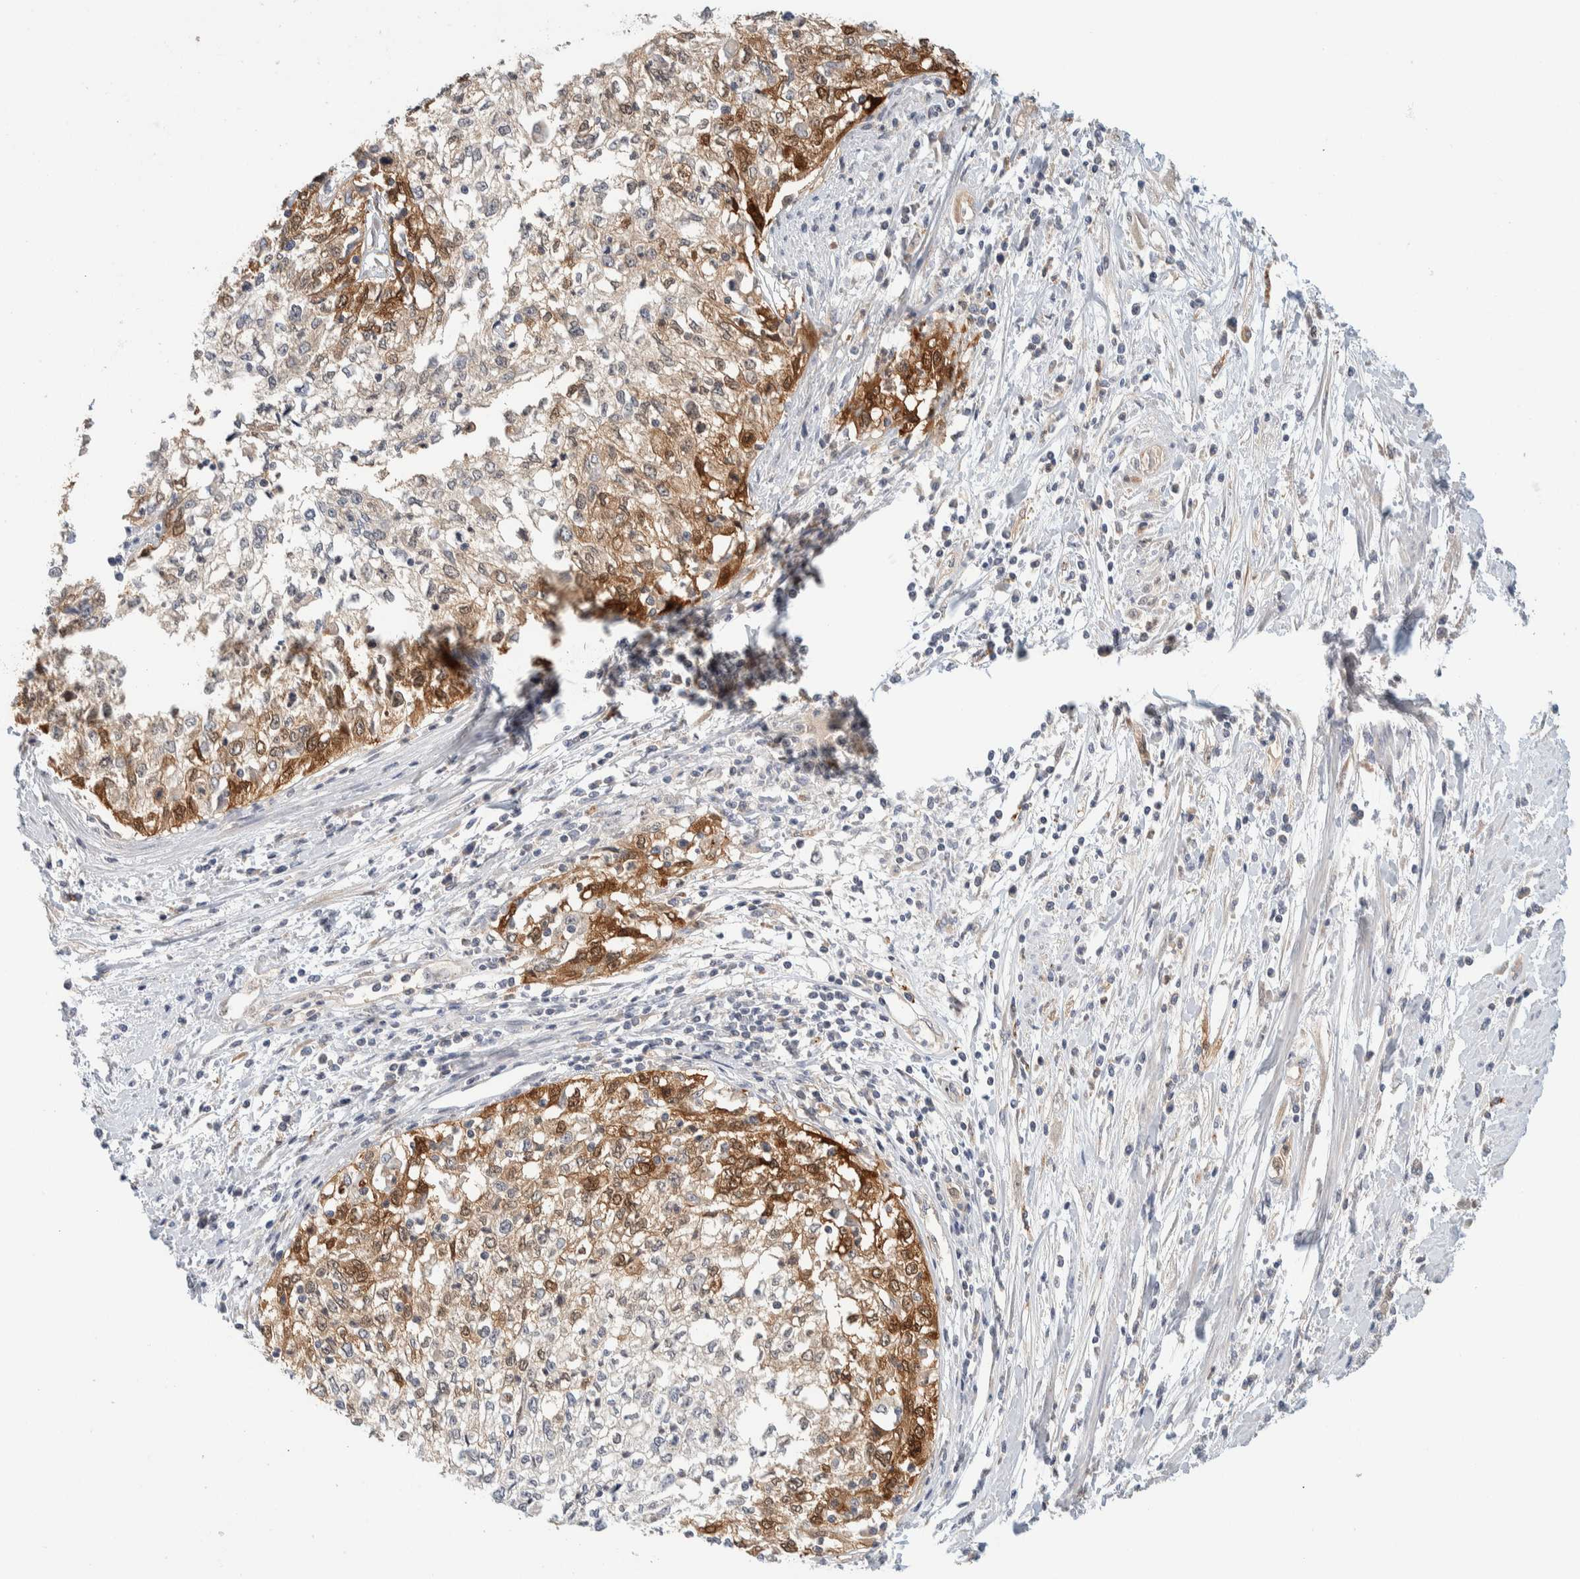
{"staining": {"intensity": "moderate", "quantity": "<25%", "location": "cytoplasmic/membranous"}, "tissue": "cervical cancer", "cell_type": "Tumor cells", "image_type": "cancer", "snomed": [{"axis": "morphology", "description": "Squamous cell carcinoma, NOS"}, {"axis": "topography", "description": "Cervix"}], "caption": "Immunohistochemistry image of neoplastic tissue: human cervical cancer (squamous cell carcinoma) stained using IHC demonstrates low levels of moderate protein expression localized specifically in the cytoplasmic/membranous of tumor cells, appearing as a cytoplasmic/membranous brown color.", "gene": "GCLM", "patient": {"sex": "female", "age": 57}}